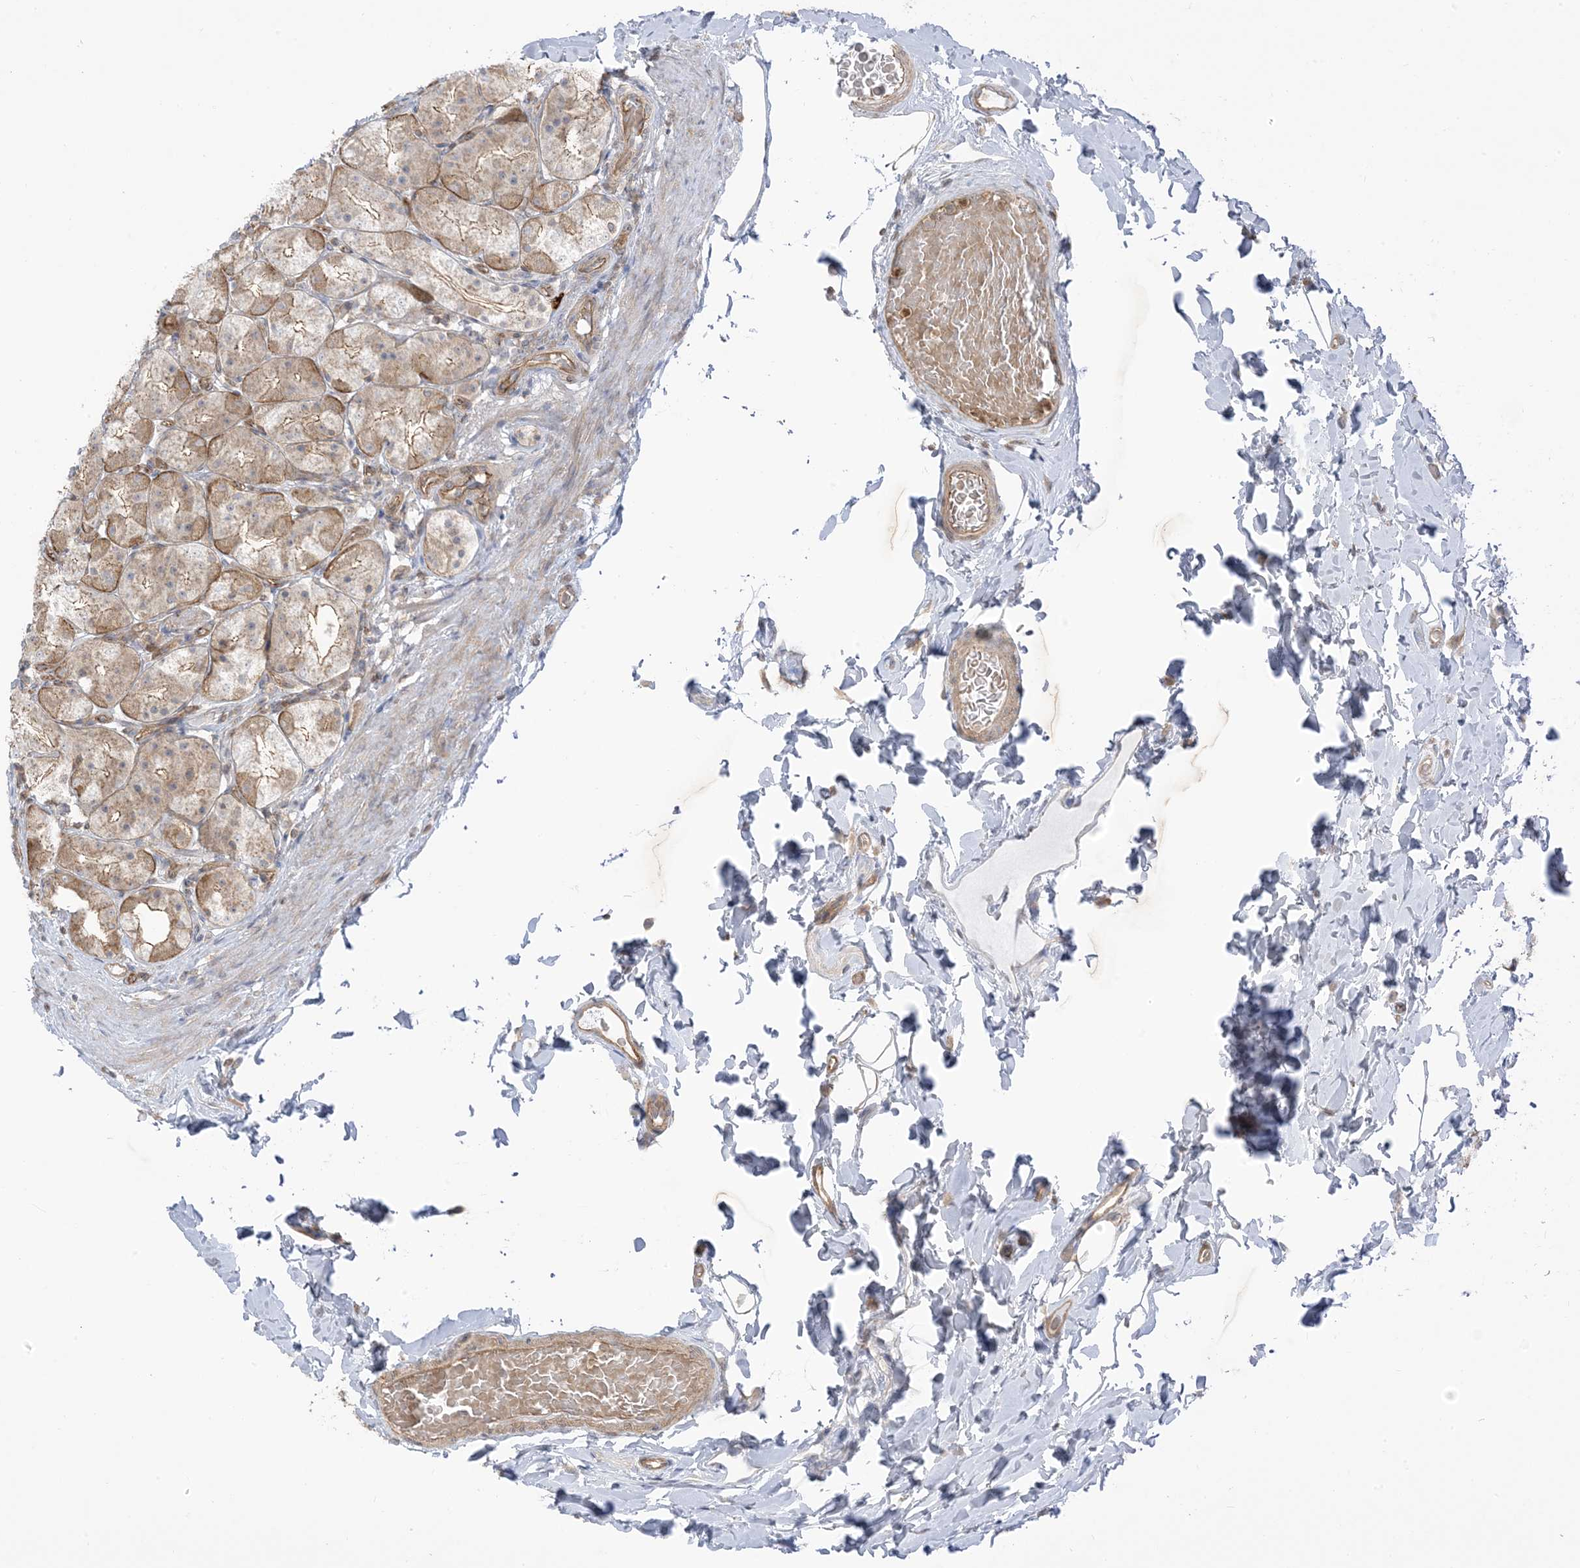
{"staining": {"intensity": "moderate", "quantity": ">75%", "location": "cytoplasmic/membranous"}, "tissue": "stomach", "cell_type": "Glandular cells", "image_type": "normal", "snomed": [{"axis": "morphology", "description": "Normal tissue, NOS"}, {"axis": "topography", "description": "Stomach, upper"}], "caption": "Moderate cytoplasmic/membranous protein staining is present in approximately >75% of glandular cells in stomach.", "gene": "ICMT", "patient": {"sex": "male", "age": 68}}